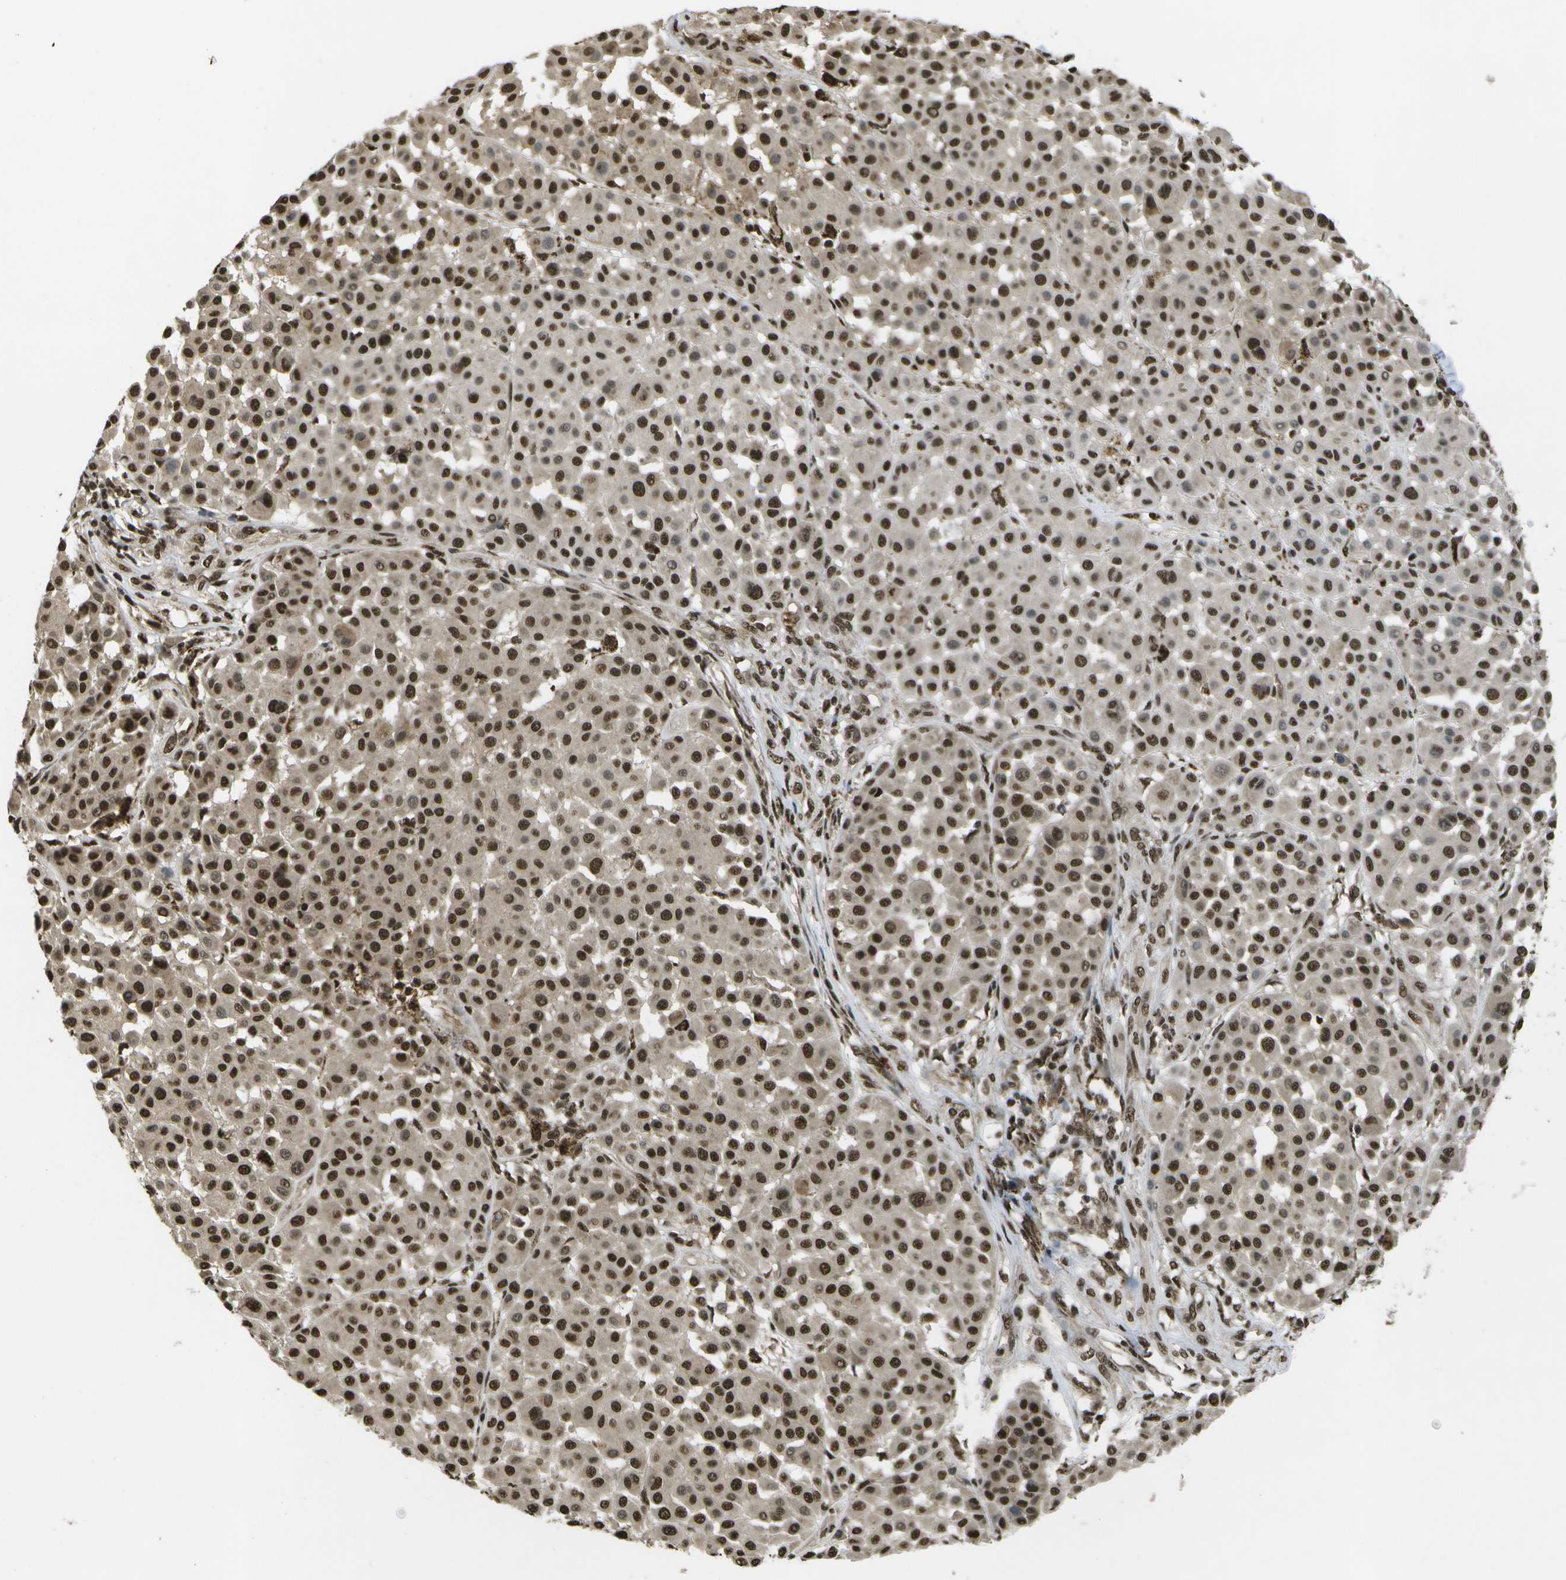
{"staining": {"intensity": "strong", "quantity": ">75%", "location": "nuclear"}, "tissue": "melanoma", "cell_type": "Tumor cells", "image_type": "cancer", "snomed": [{"axis": "morphology", "description": "Malignant melanoma, Metastatic site"}, {"axis": "topography", "description": "Soft tissue"}], "caption": "An IHC histopathology image of neoplastic tissue is shown. Protein staining in brown labels strong nuclear positivity in melanoma within tumor cells.", "gene": "SPEN", "patient": {"sex": "male", "age": 41}}